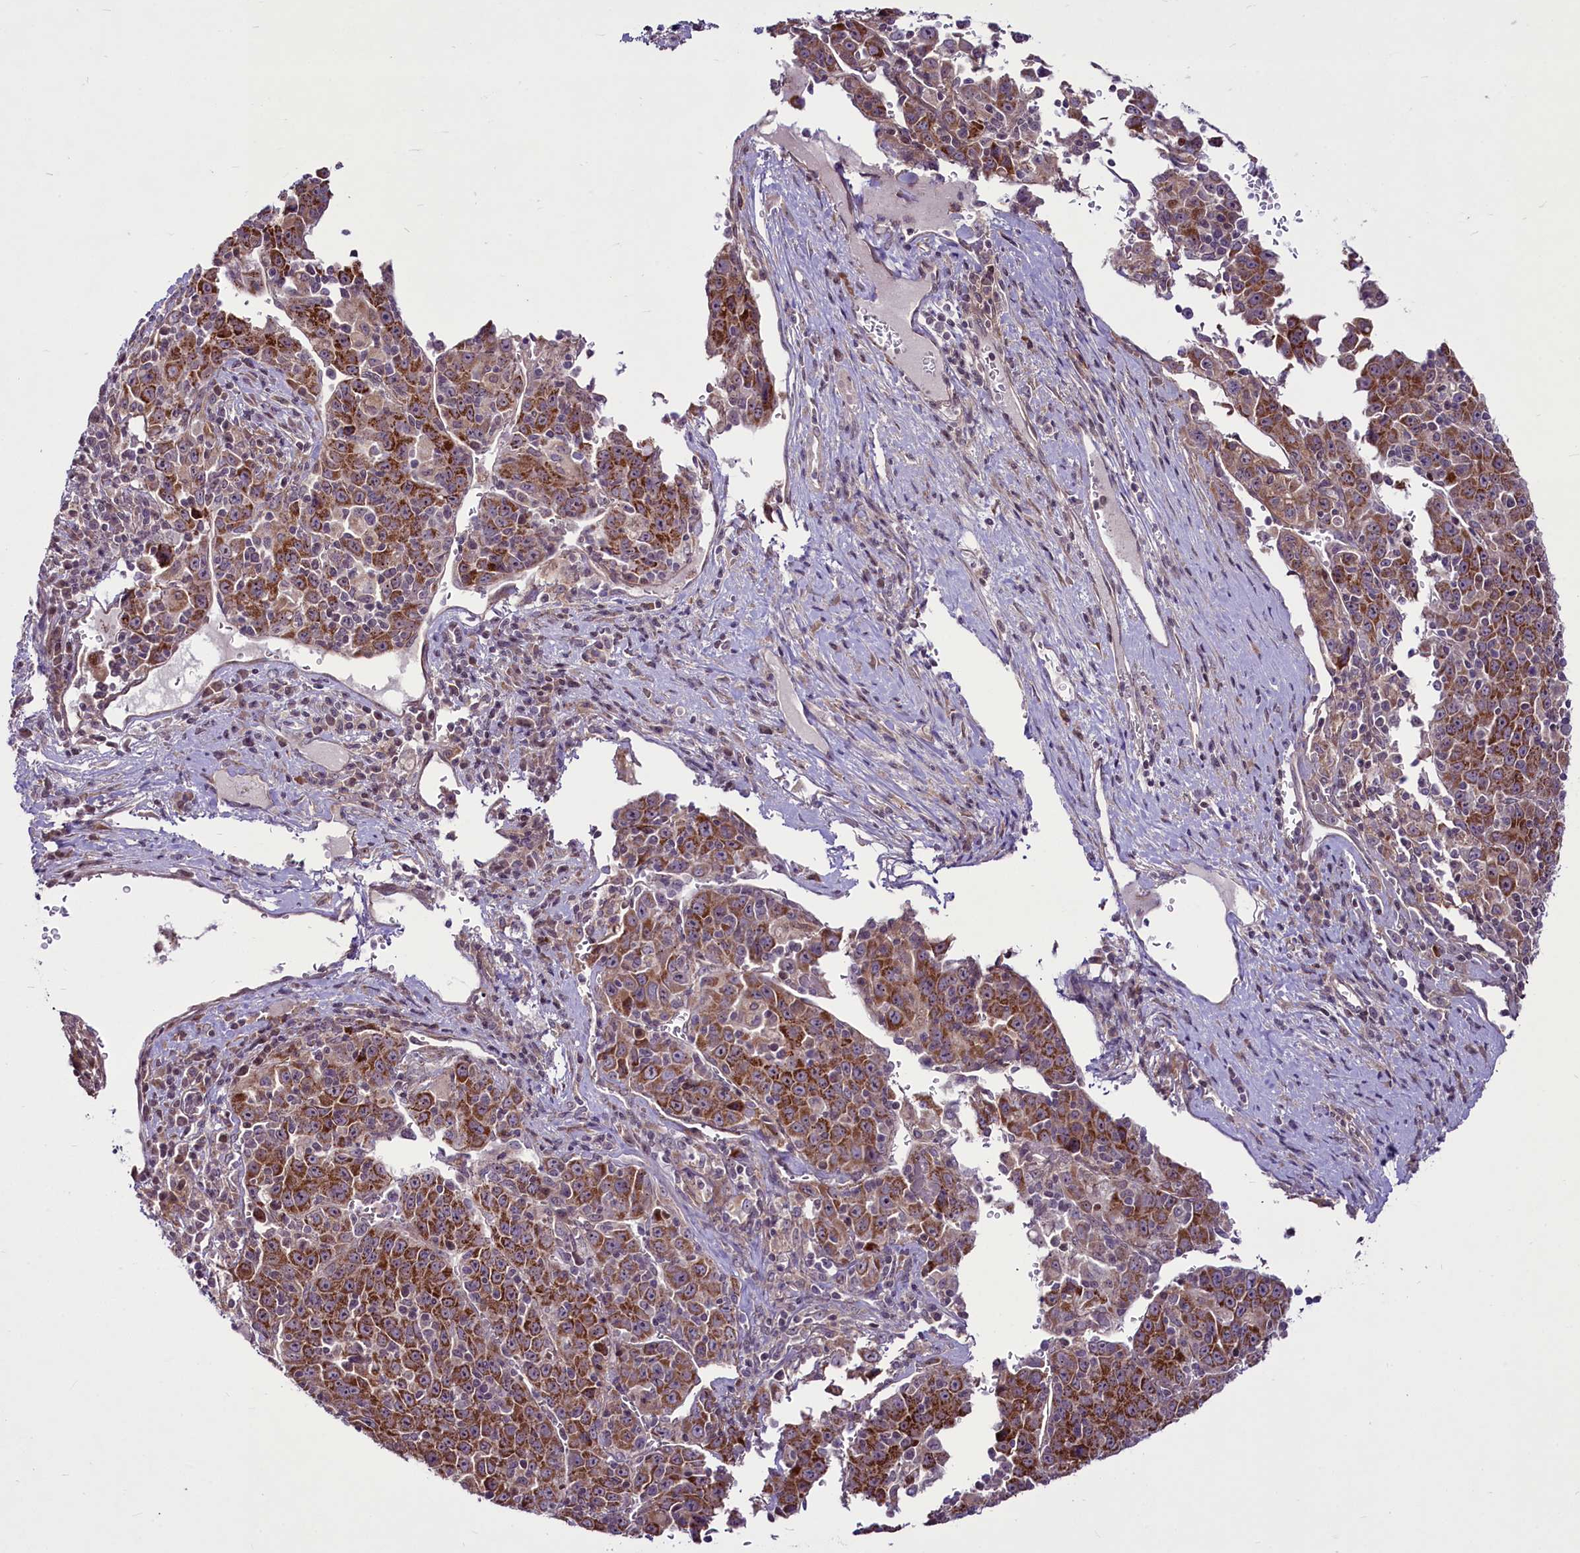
{"staining": {"intensity": "moderate", "quantity": ">75%", "location": "cytoplasmic/membranous"}, "tissue": "liver cancer", "cell_type": "Tumor cells", "image_type": "cancer", "snomed": [{"axis": "morphology", "description": "Carcinoma, Hepatocellular, NOS"}, {"axis": "topography", "description": "Liver"}], "caption": "There is medium levels of moderate cytoplasmic/membranous expression in tumor cells of liver cancer (hepatocellular carcinoma), as demonstrated by immunohistochemical staining (brown color).", "gene": "RSBN1", "patient": {"sex": "female", "age": 53}}